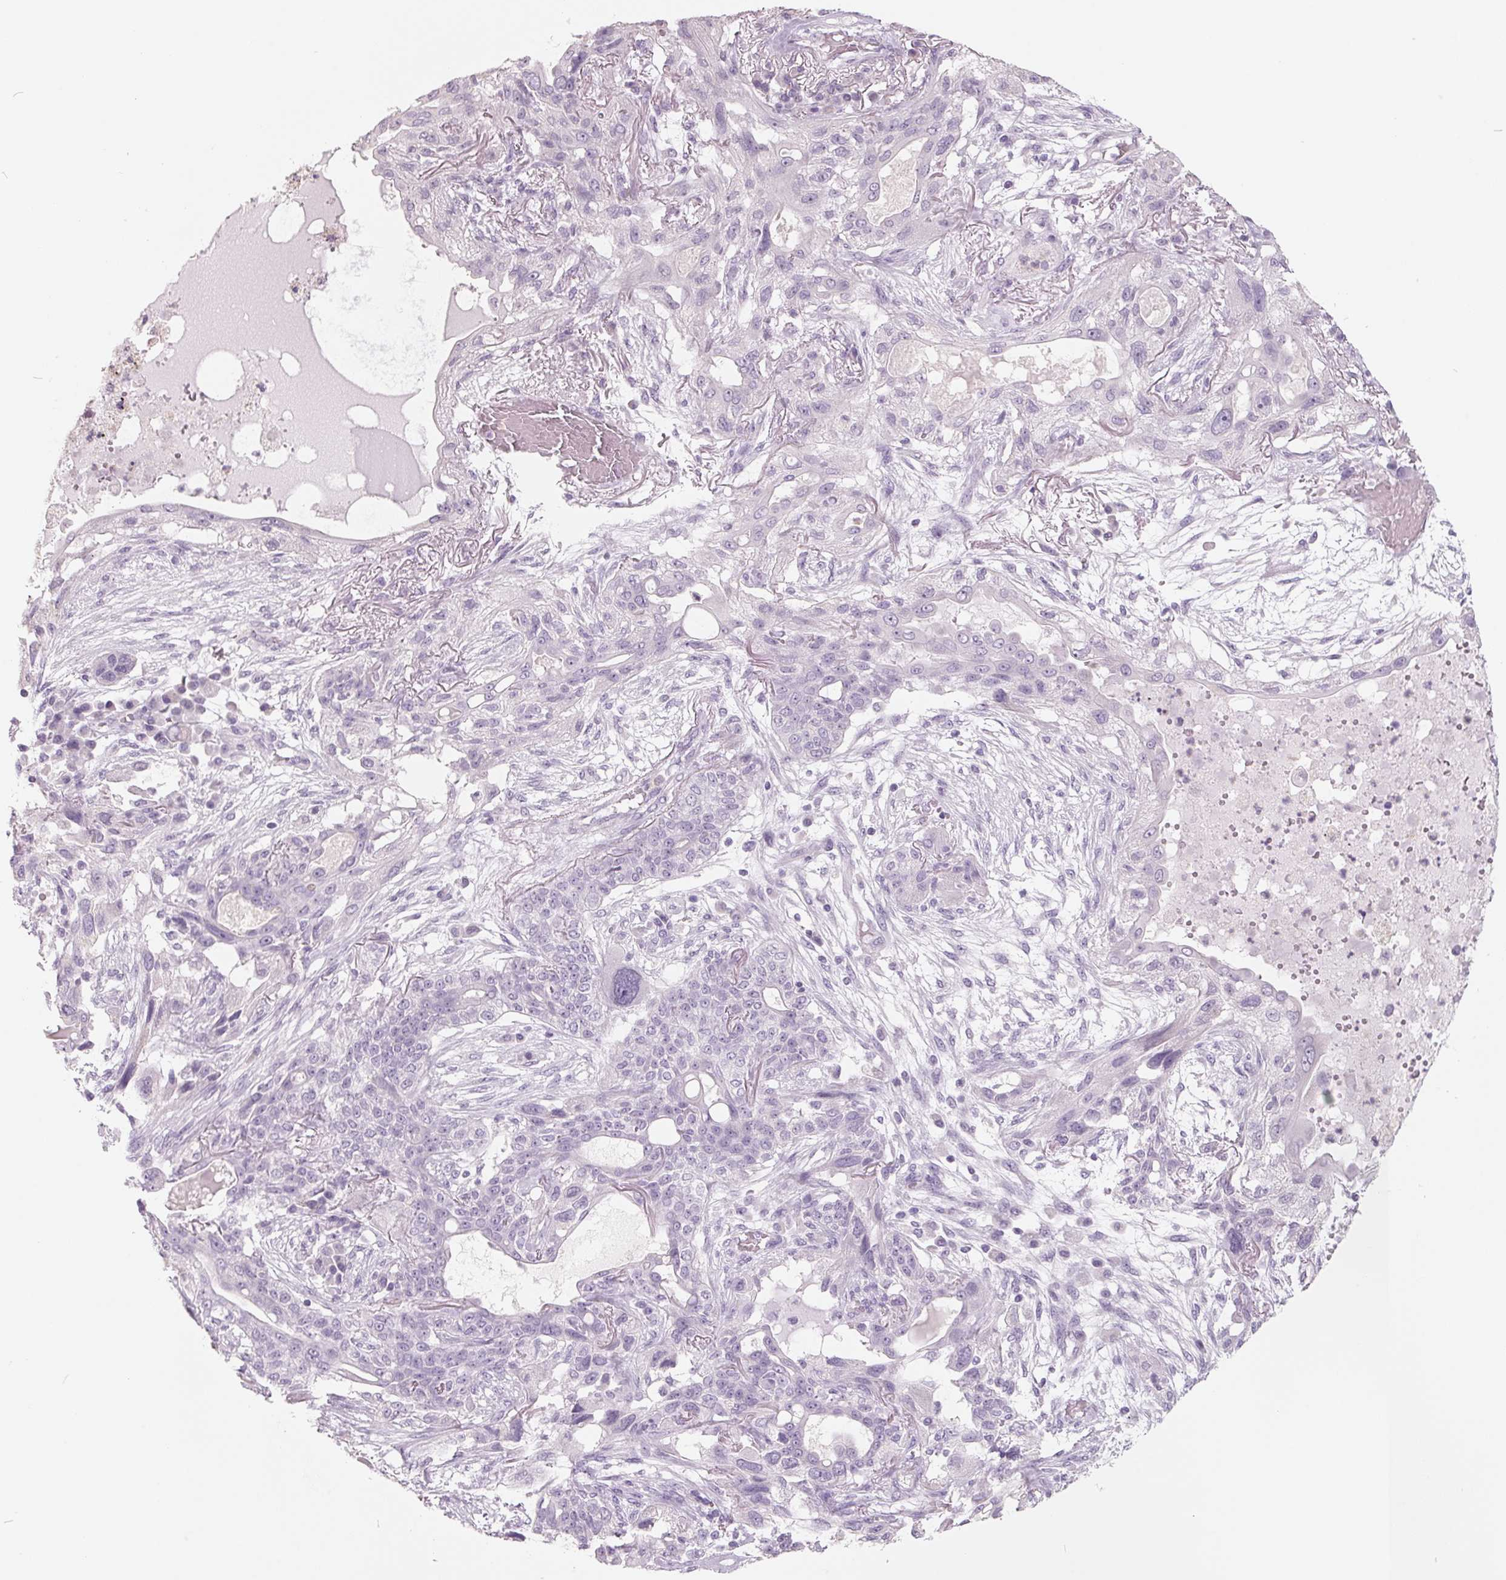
{"staining": {"intensity": "negative", "quantity": "none", "location": "none"}, "tissue": "lung cancer", "cell_type": "Tumor cells", "image_type": "cancer", "snomed": [{"axis": "morphology", "description": "Squamous cell carcinoma, NOS"}, {"axis": "topography", "description": "Lung"}], "caption": "The histopathology image shows no significant expression in tumor cells of lung cancer (squamous cell carcinoma). (Brightfield microscopy of DAB immunohistochemistry at high magnification).", "gene": "FTCD", "patient": {"sex": "female", "age": 70}}